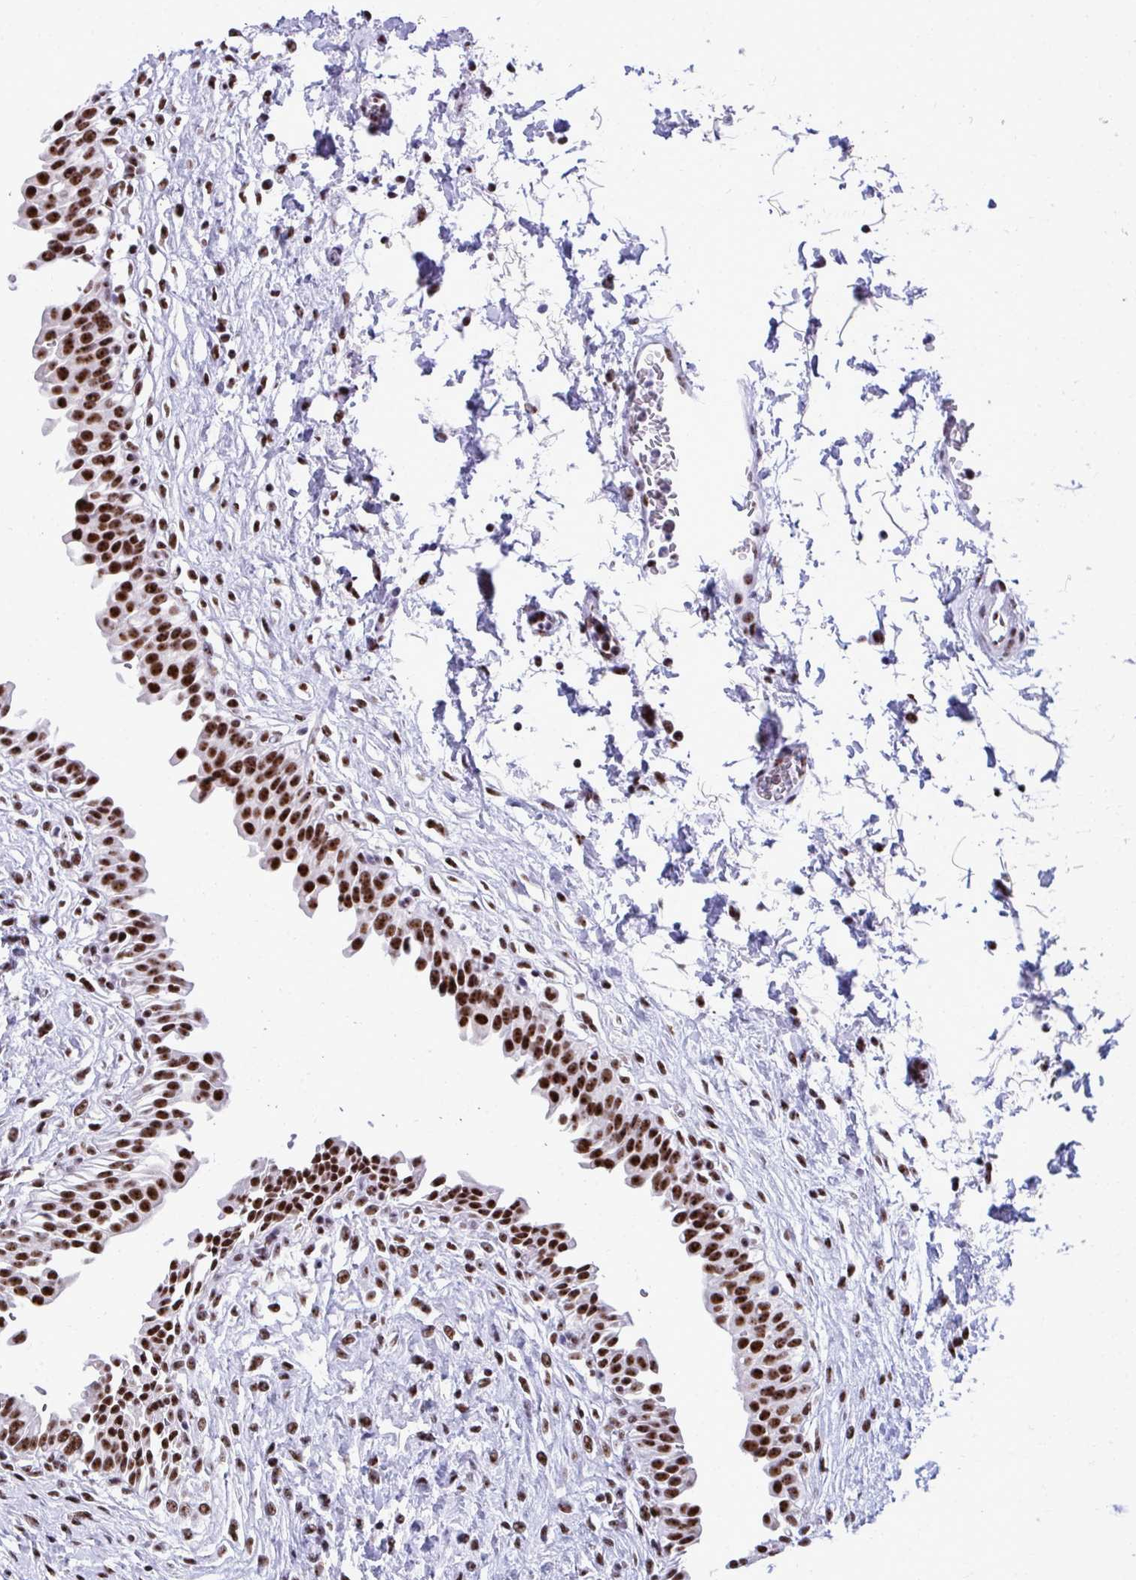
{"staining": {"intensity": "strong", "quantity": ">75%", "location": "nuclear"}, "tissue": "urinary bladder", "cell_type": "Urothelial cells", "image_type": "normal", "snomed": [{"axis": "morphology", "description": "Normal tissue, NOS"}, {"axis": "topography", "description": "Urinary bladder"}], "caption": "Protein staining by immunohistochemistry (IHC) exhibits strong nuclear positivity in approximately >75% of urothelial cells in unremarkable urinary bladder.", "gene": "PELP1", "patient": {"sex": "male", "age": 37}}